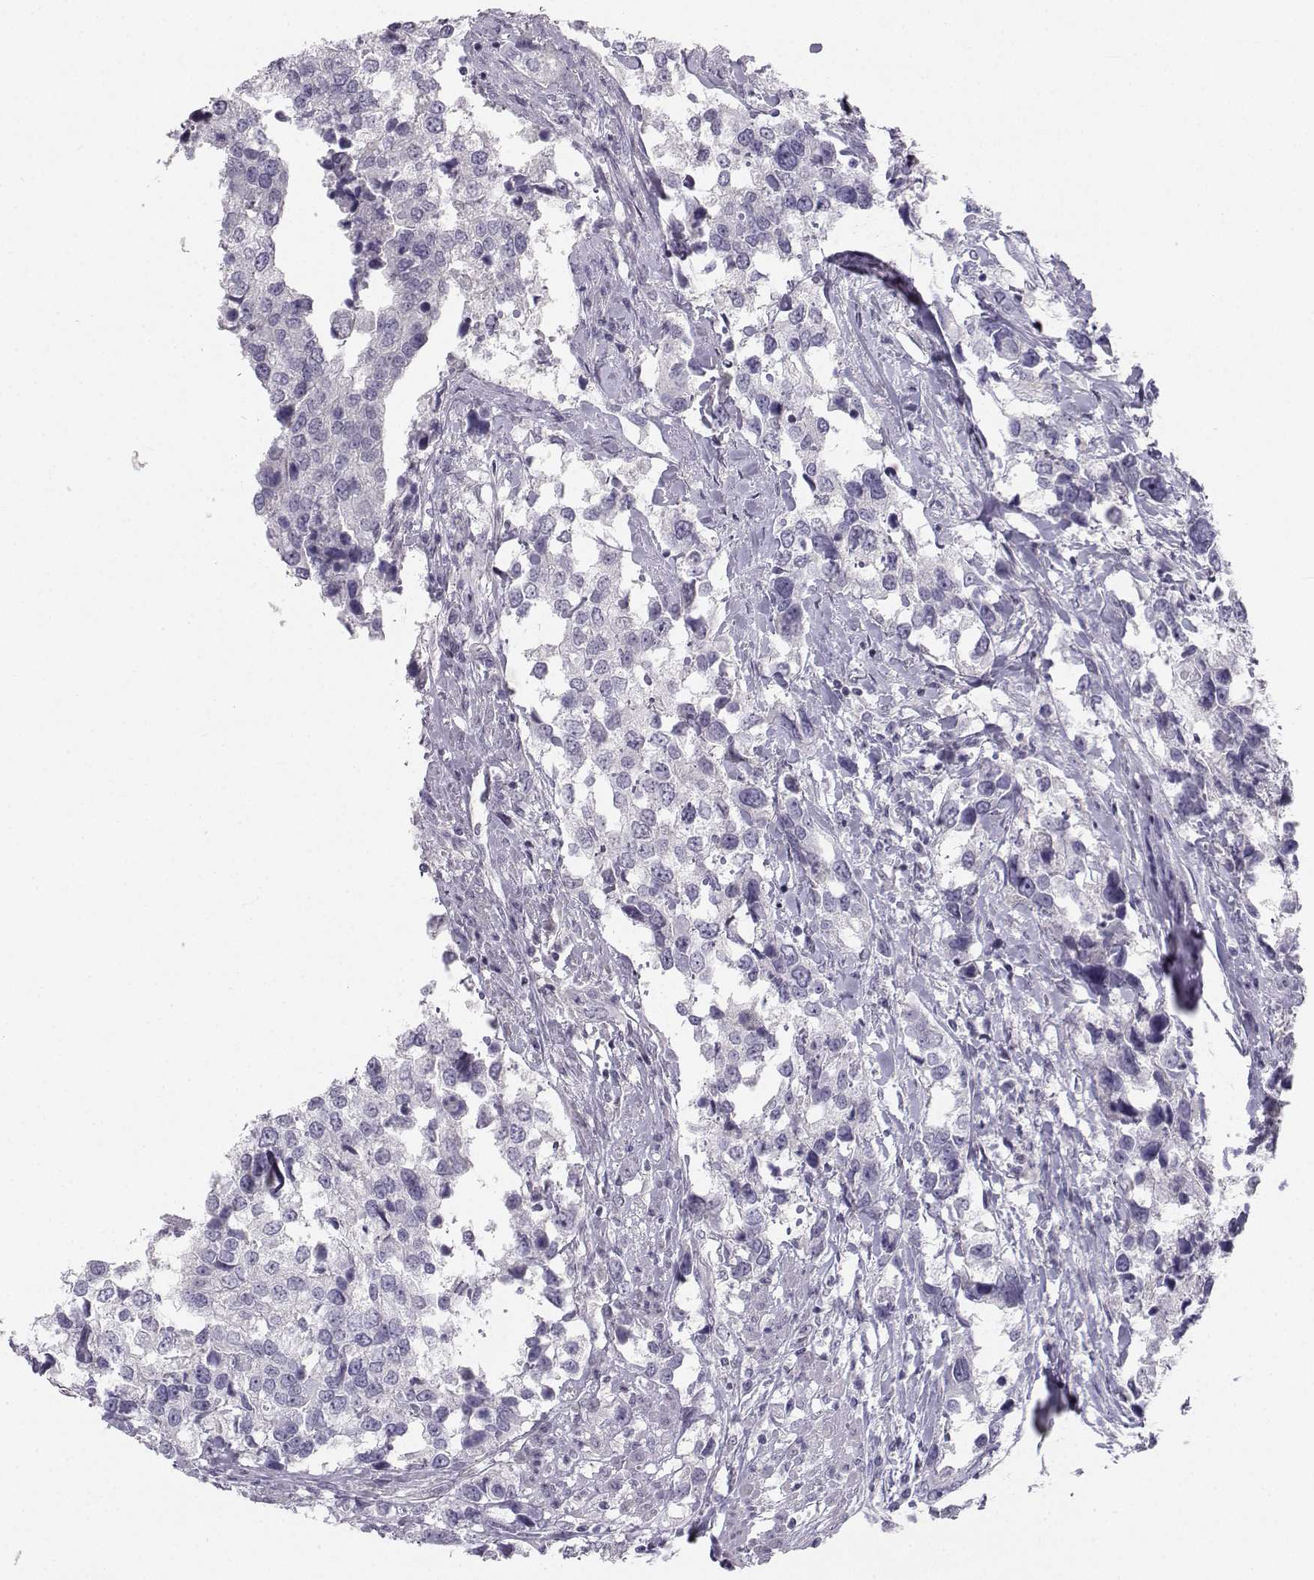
{"staining": {"intensity": "negative", "quantity": "none", "location": "none"}, "tissue": "urothelial cancer", "cell_type": "Tumor cells", "image_type": "cancer", "snomed": [{"axis": "morphology", "description": "Urothelial carcinoma, NOS"}, {"axis": "morphology", "description": "Urothelial carcinoma, High grade"}, {"axis": "topography", "description": "Urinary bladder"}], "caption": "An immunohistochemistry (IHC) histopathology image of transitional cell carcinoma is shown. There is no staining in tumor cells of transitional cell carcinoma.", "gene": "SYCE1", "patient": {"sex": "male", "age": 63}}